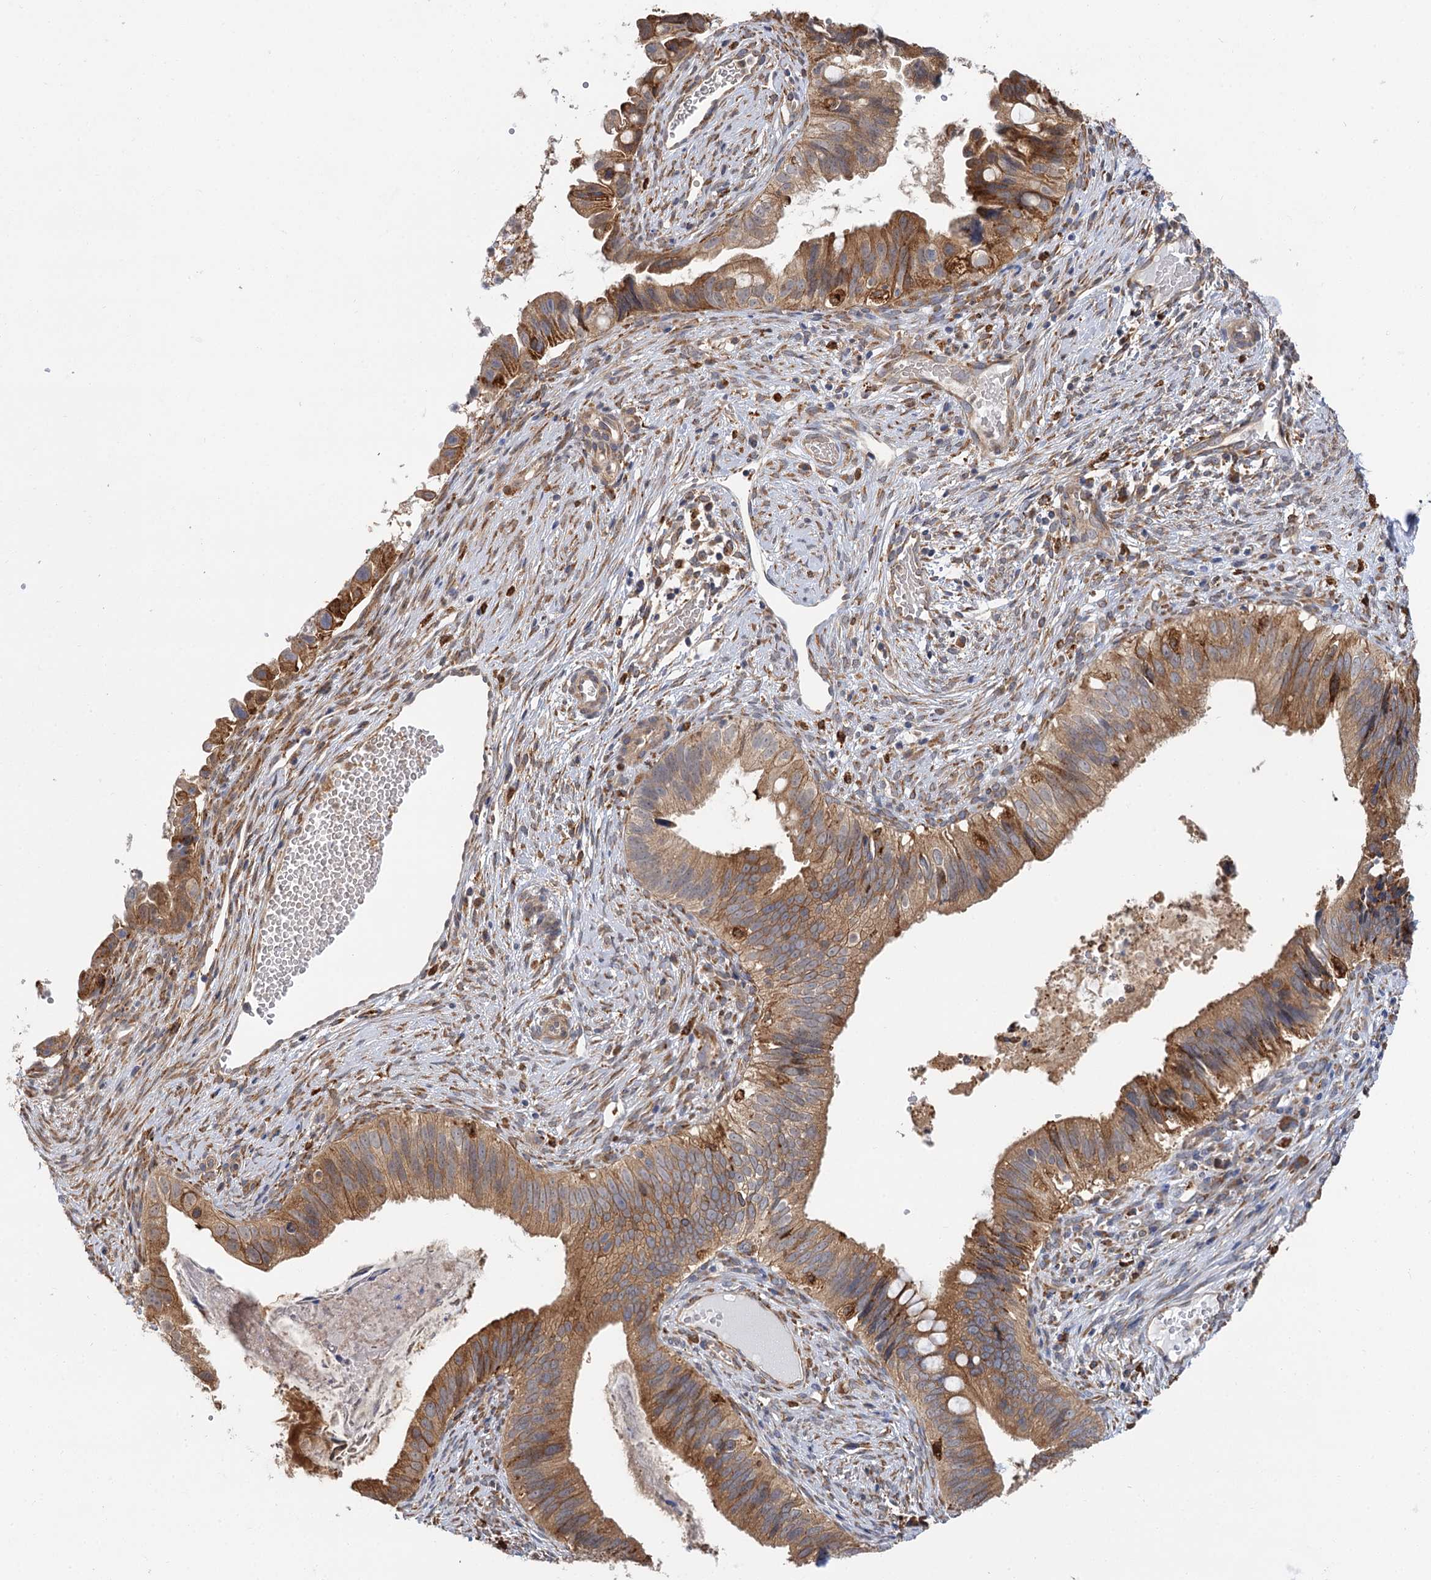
{"staining": {"intensity": "moderate", "quantity": ">75%", "location": "cytoplasmic/membranous"}, "tissue": "cervical cancer", "cell_type": "Tumor cells", "image_type": "cancer", "snomed": [{"axis": "morphology", "description": "Adenocarcinoma, NOS"}, {"axis": "topography", "description": "Cervix"}], "caption": "Immunohistochemical staining of adenocarcinoma (cervical) reveals medium levels of moderate cytoplasmic/membranous protein staining in approximately >75% of tumor cells.", "gene": "PPIP5K2", "patient": {"sex": "female", "age": 42}}